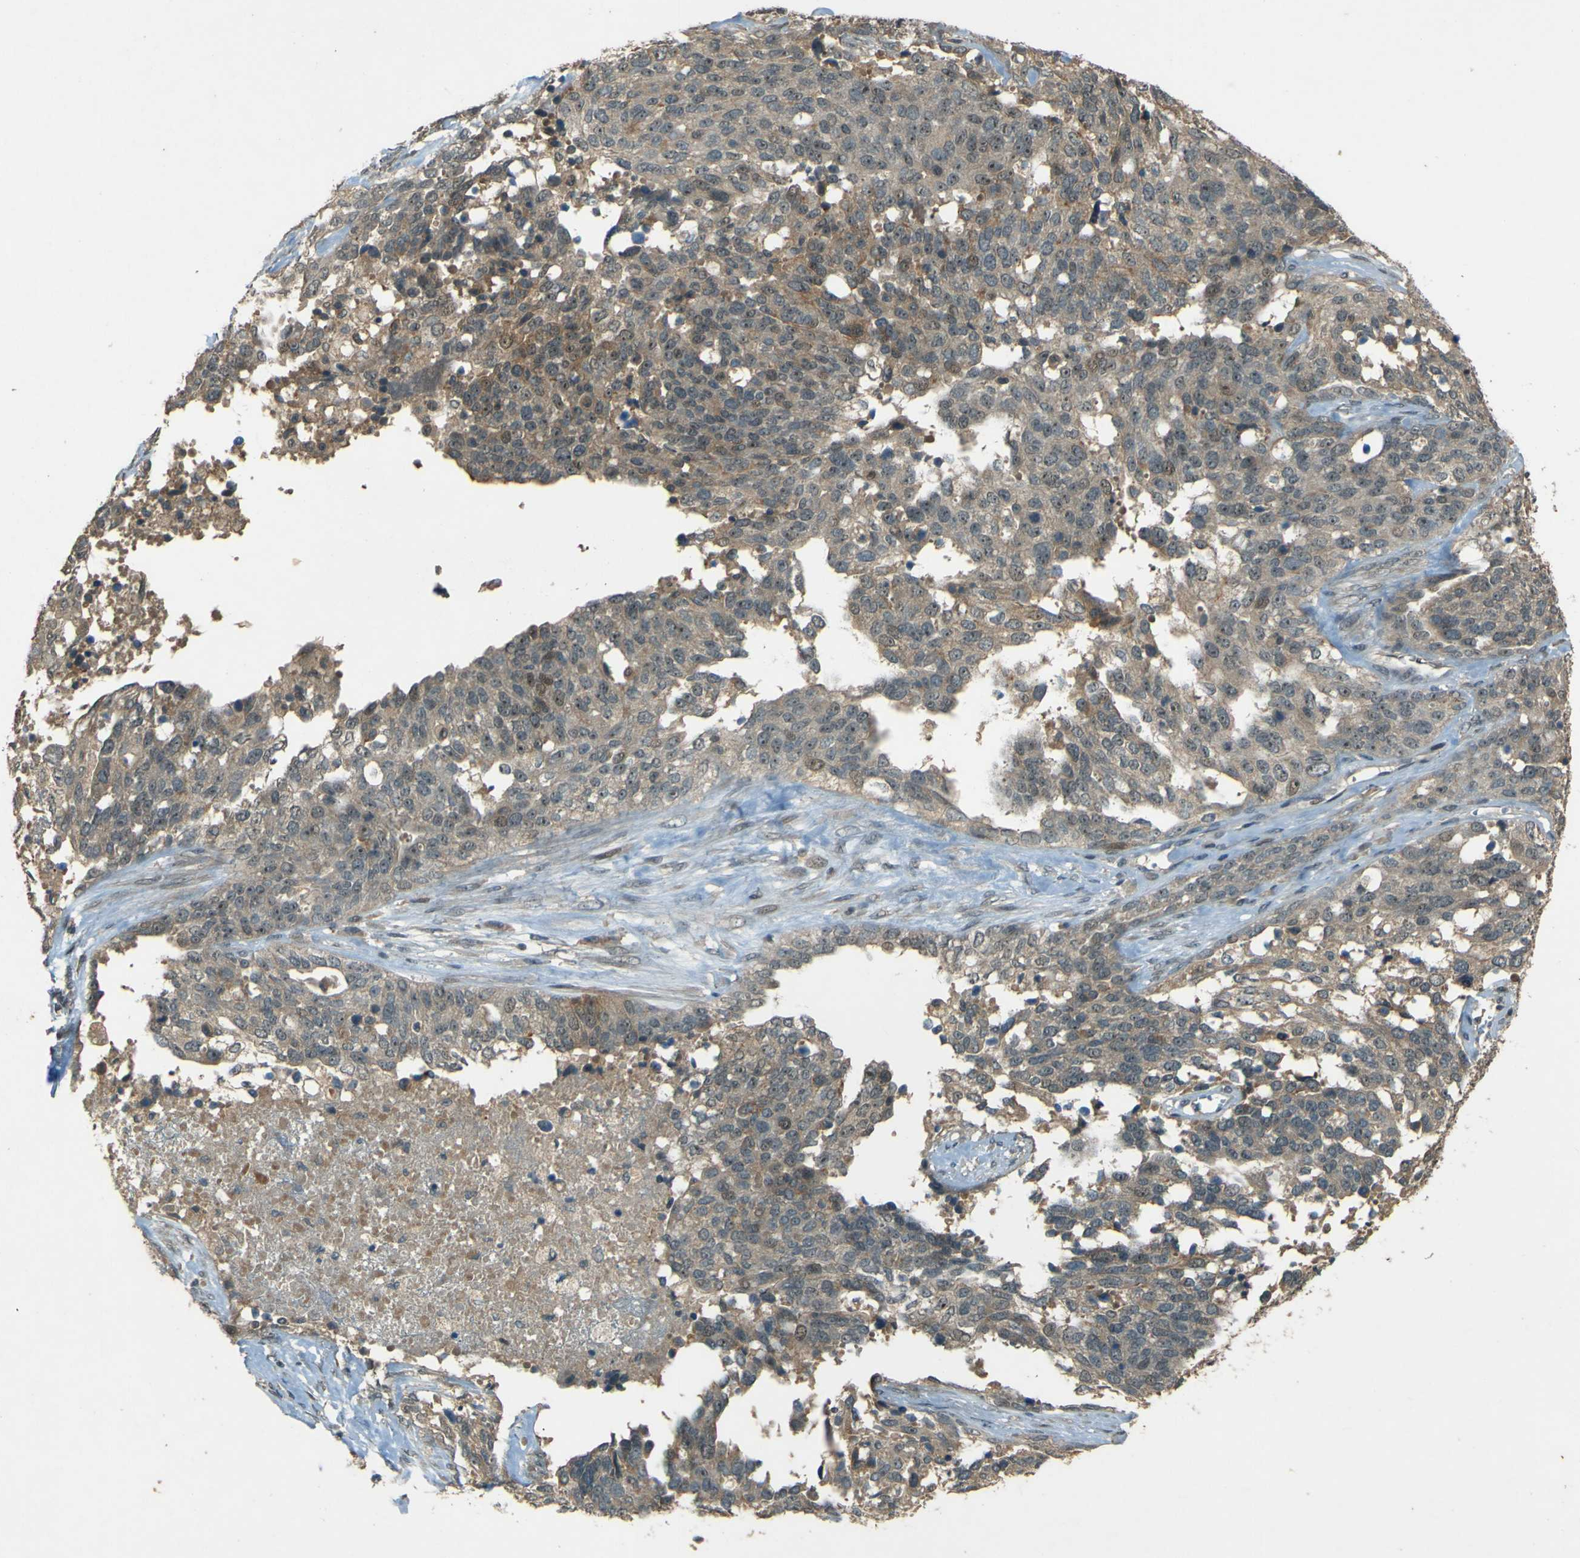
{"staining": {"intensity": "weak", "quantity": ">75%", "location": "cytoplasmic/membranous"}, "tissue": "ovarian cancer", "cell_type": "Tumor cells", "image_type": "cancer", "snomed": [{"axis": "morphology", "description": "Cystadenocarcinoma, serous, NOS"}, {"axis": "topography", "description": "Ovary"}], "caption": "Immunohistochemical staining of ovarian cancer displays weak cytoplasmic/membranous protein positivity in approximately >75% of tumor cells.", "gene": "MPDZ", "patient": {"sex": "female", "age": 44}}